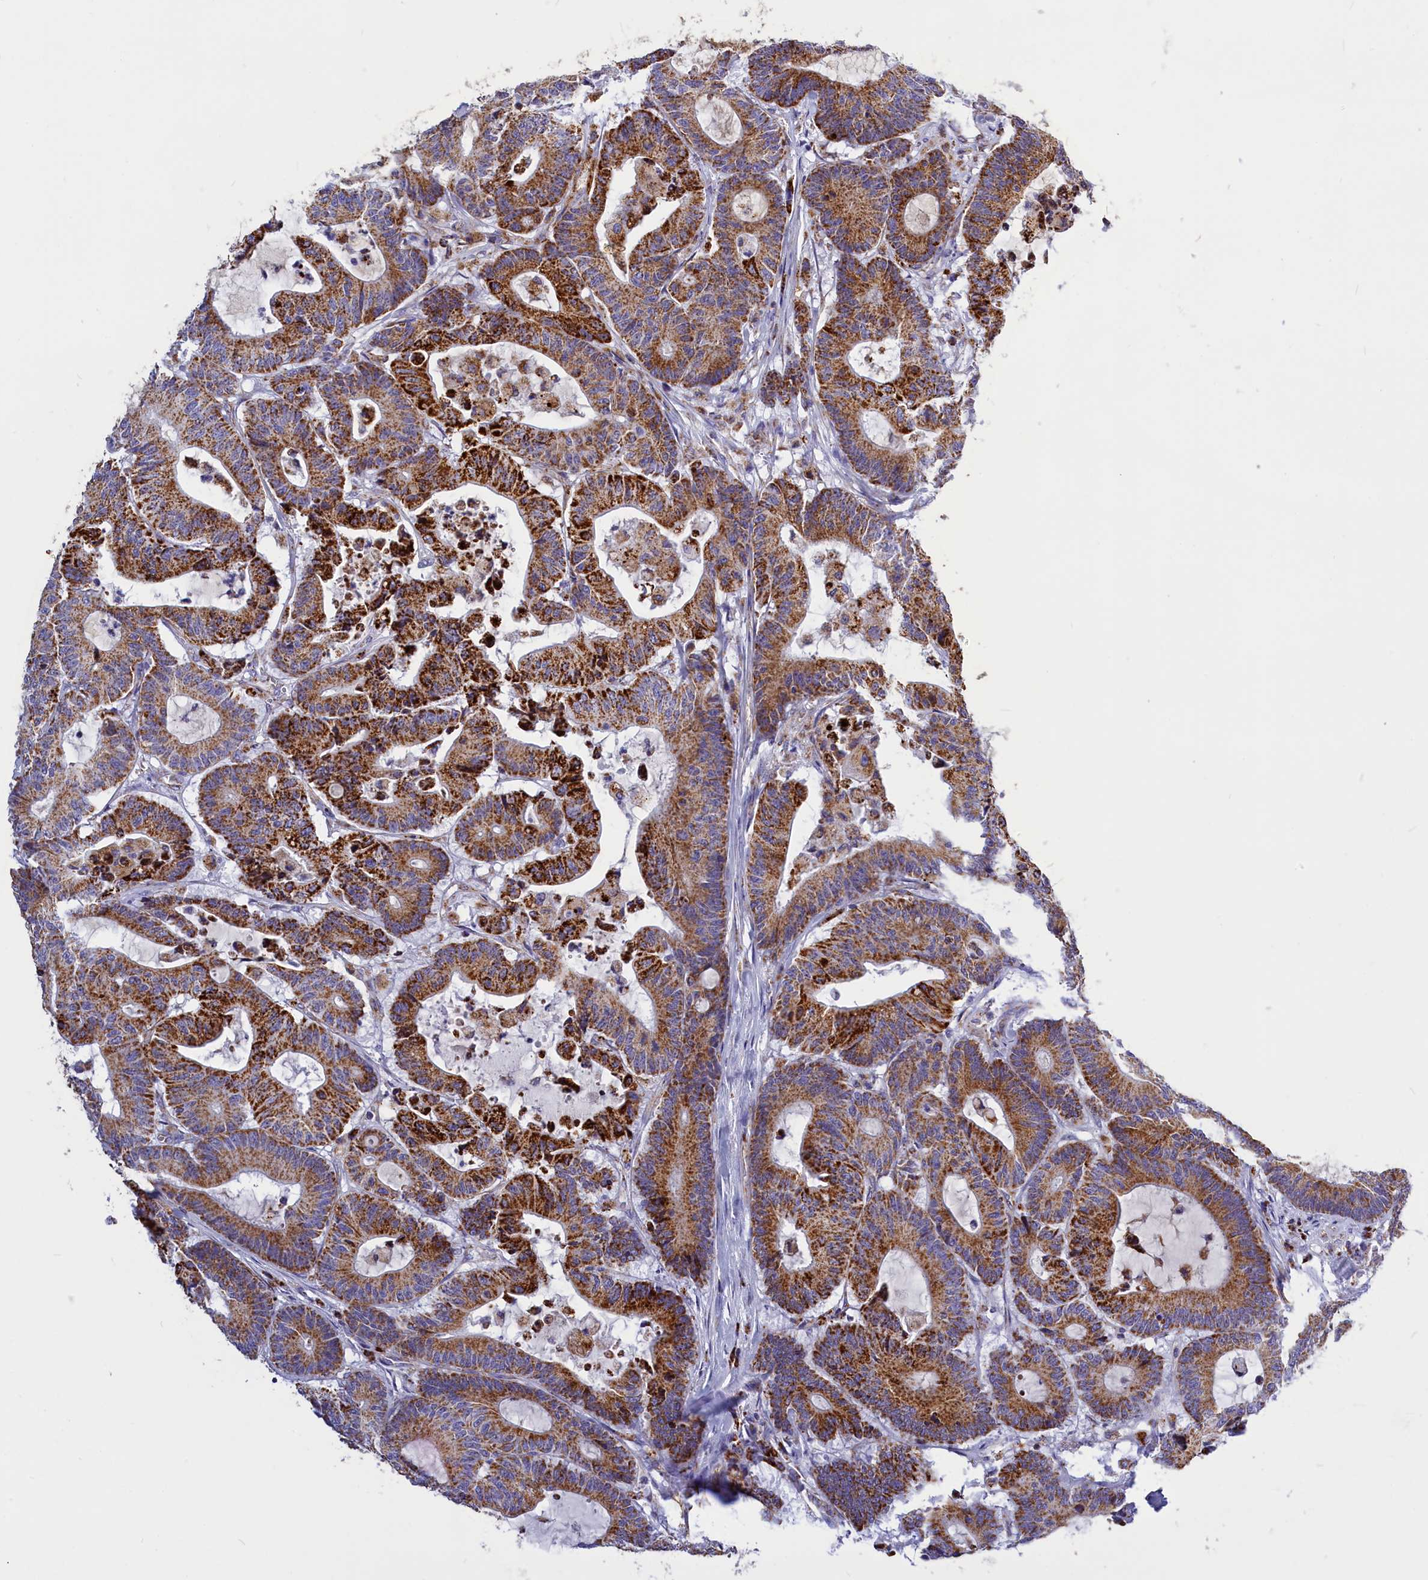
{"staining": {"intensity": "strong", "quantity": ">75%", "location": "cytoplasmic/membranous"}, "tissue": "colorectal cancer", "cell_type": "Tumor cells", "image_type": "cancer", "snomed": [{"axis": "morphology", "description": "Adenocarcinoma, NOS"}, {"axis": "topography", "description": "Colon"}], "caption": "This photomicrograph displays immunohistochemistry staining of human colorectal cancer, with high strong cytoplasmic/membranous staining in about >75% of tumor cells.", "gene": "VDAC2", "patient": {"sex": "female", "age": 84}}